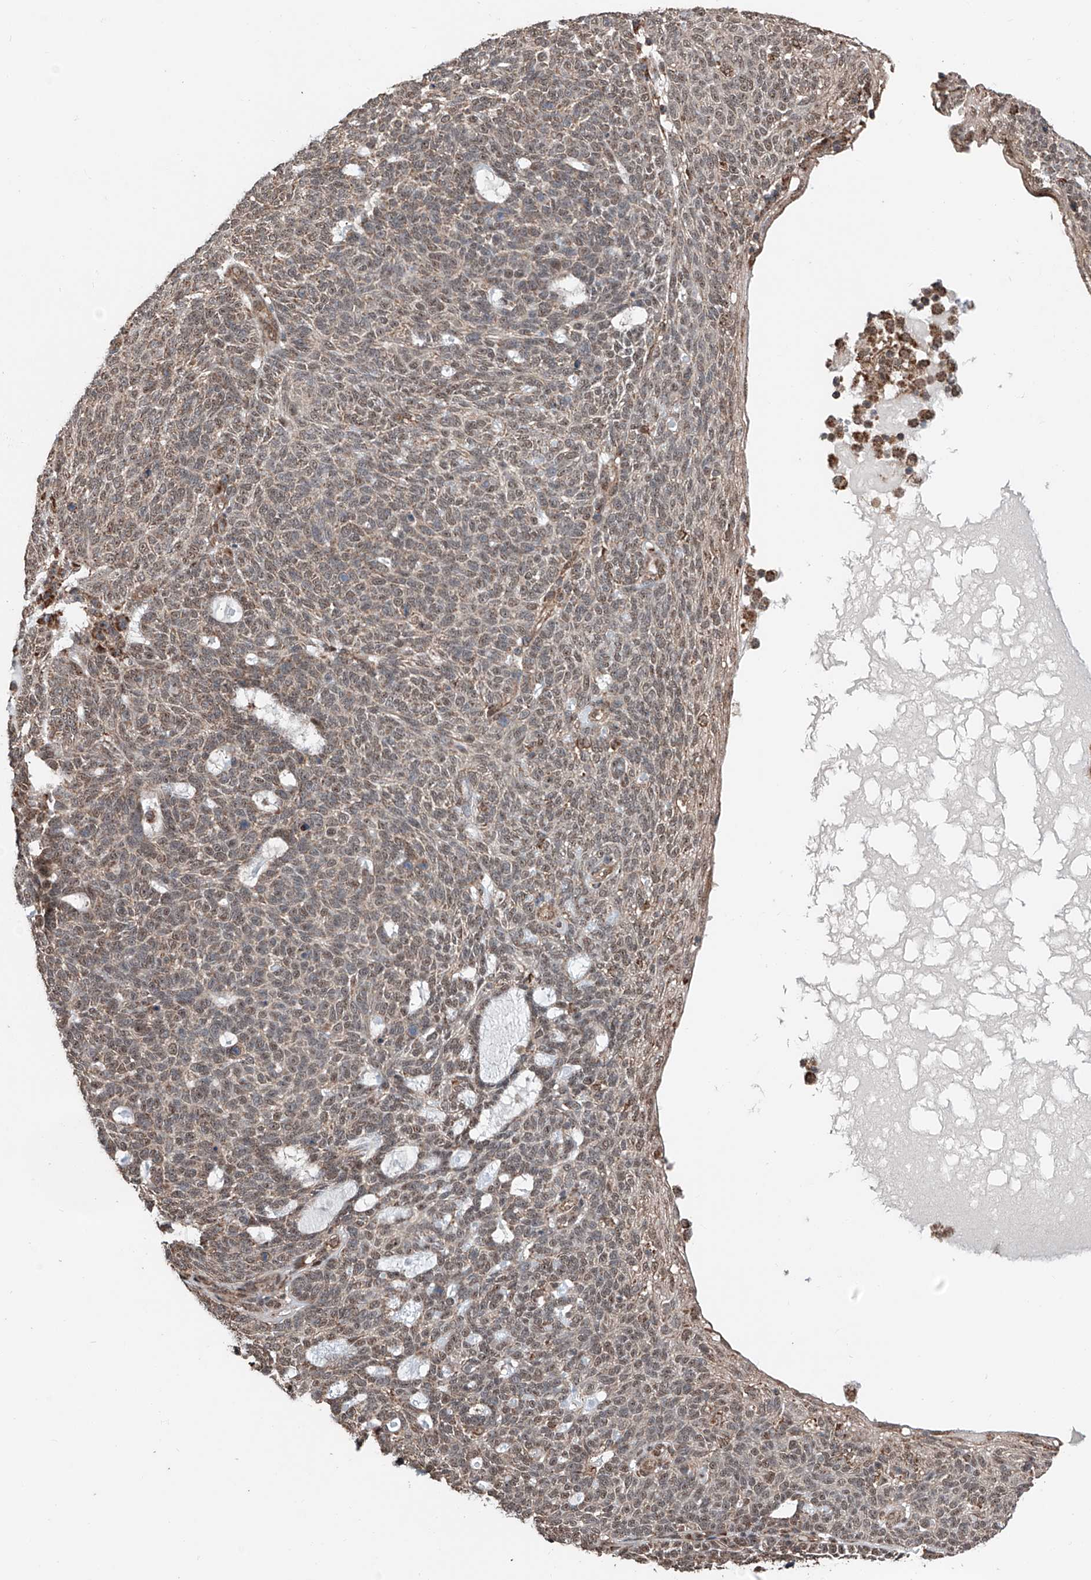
{"staining": {"intensity": "moderate", "quantity": ">75%", "location": "cytoplasmic/membranous,nuclear"}, "tissue": "skin cancer", "cell_type": "Tumor cells", "image_type": "cancer", "snomed": [{"axis": "morphology", "description": "Squamous cell carcinoma, NOS"}, {"axis": "topography", "description": "Skin"}], "caption": "Immunohistochemistry (IHC) photomicrograph of human skin cancer stained for a protein (brown), which shows medium levels of moderate cytoplasmic/membranous and nuclear expression in about >75% of tumor cells.", "gene": "ZNF445", "patient": {"sex": "female", "age": 90}}